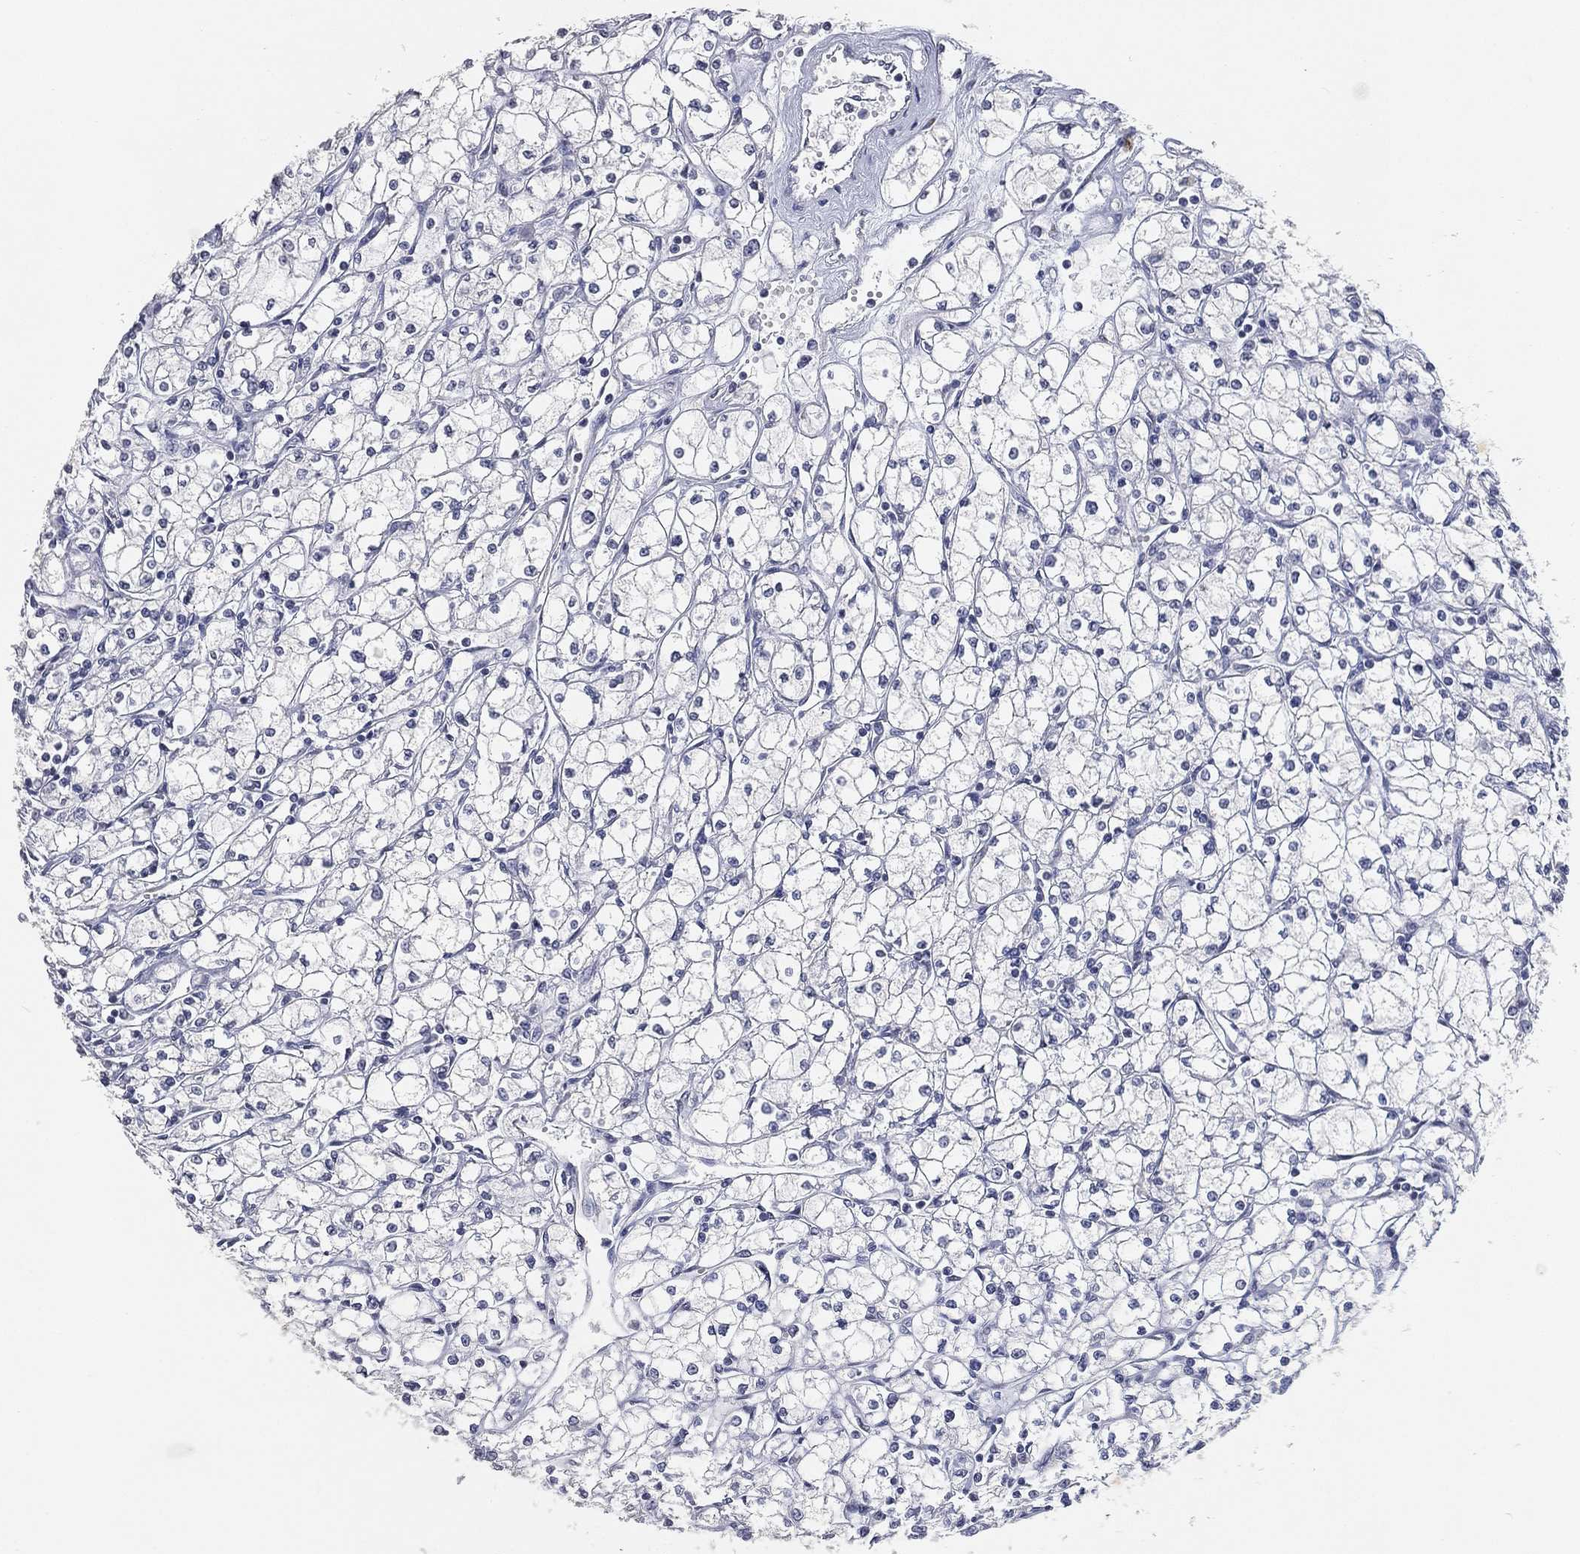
{"staining": {"intensity": "negative", "quantity": "none", "location": "none"}, "tissue": "renal cancer", "cell_type": "Tumor cells", "image_type": "cancer", "snomed": [{"axis": "morphology", "description": "Adenocarcinoma, NOS"}, {"axis": "topography", "description": "Kidney"}], "caption": "A histopathology image of human renal cancer is negative for staining in tumor cells. (DAB IHC with hematoxylin counter stain).", "gene": "TICAM1", "patient": {"sex": "male", "age": 67}}